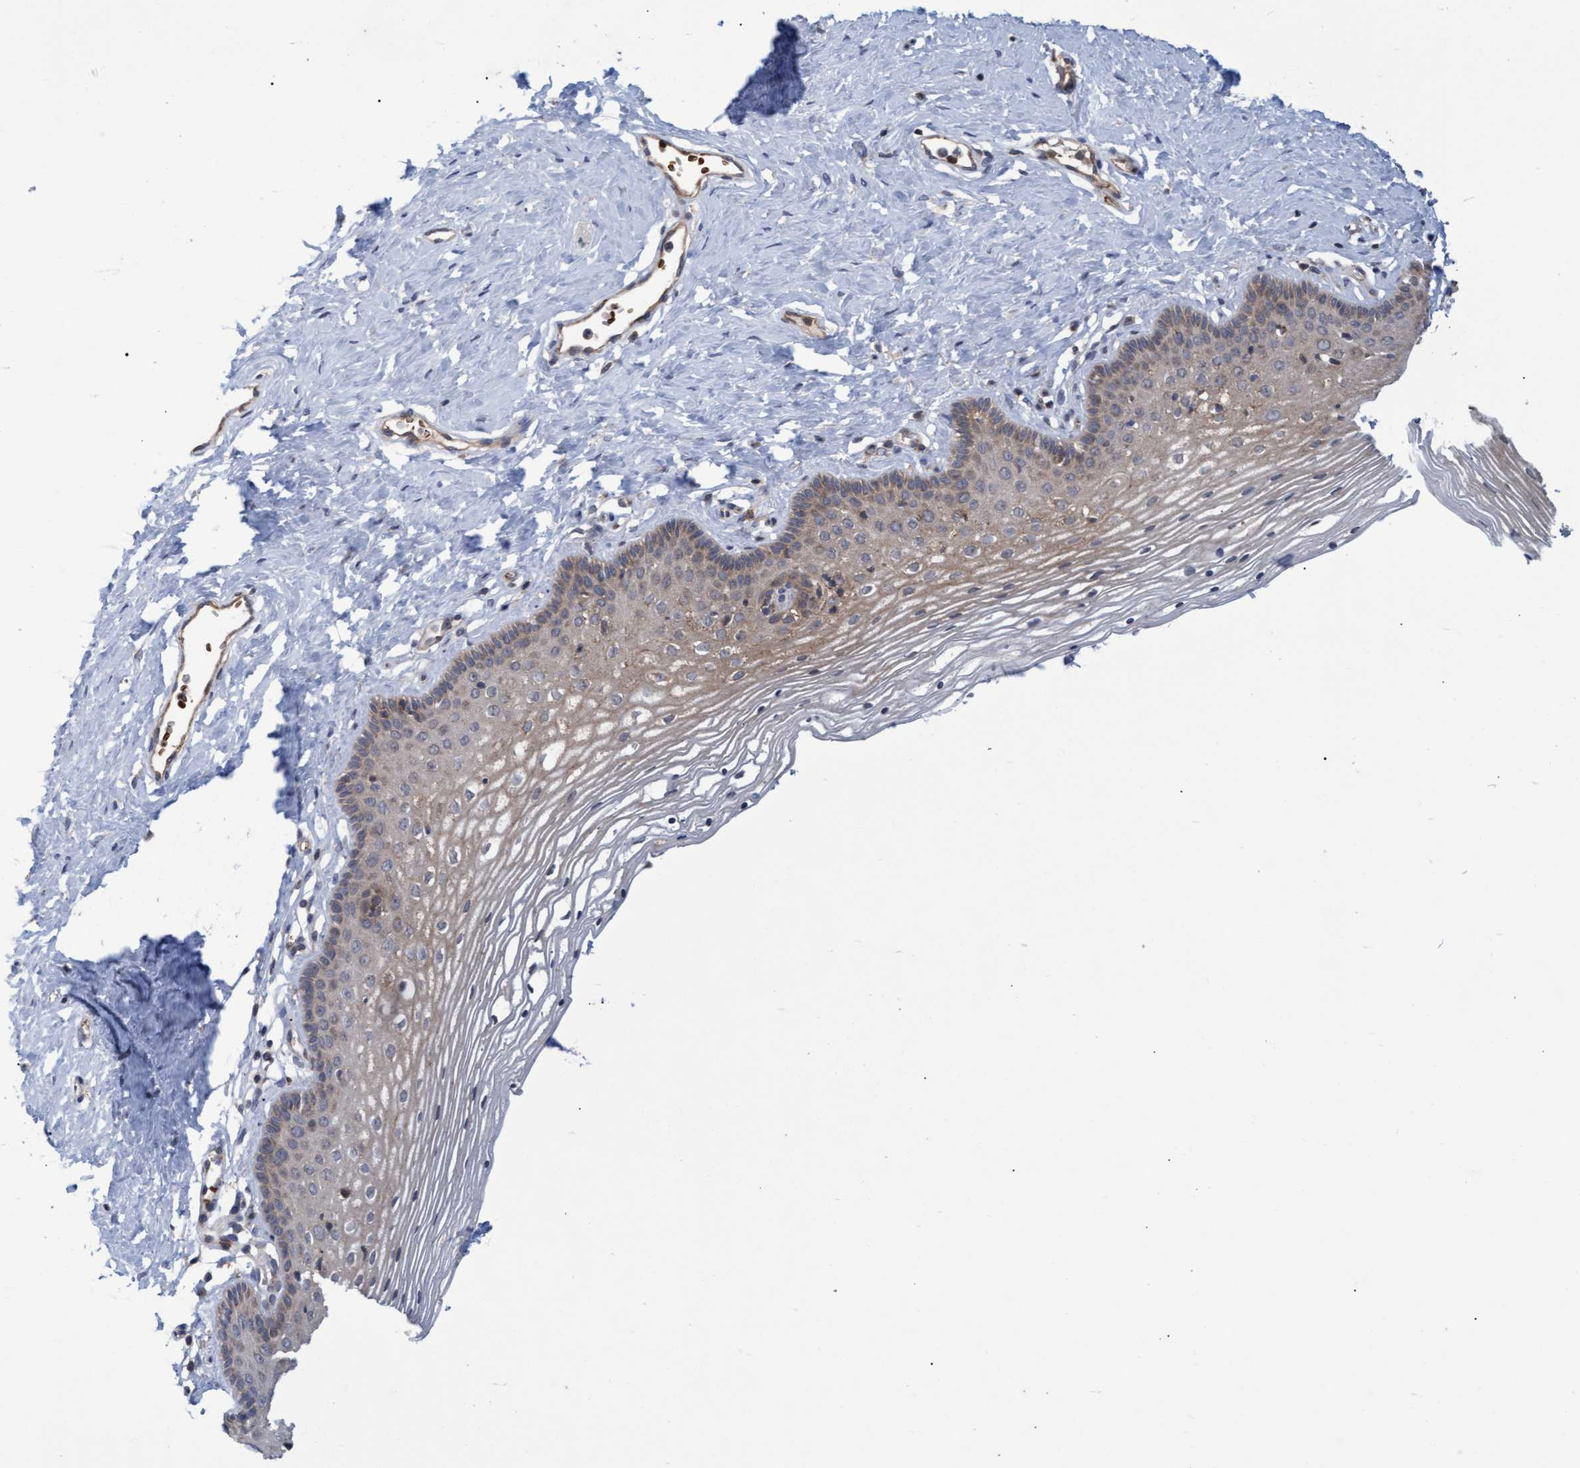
{"staining": {"intensity": "weak", "quantity": ">75%", "location": "cytoplasmic/membranous"}, "tissue": "vagina", "cell_type": "Squamous epithelial cells", "image_type": "normal", "snomed": [{"axis": "morphology", "description": "Normal tissue, NOS"}, {"axis": "topography", "description": "Vagina"}], "caption": "Immunohistochemistry of normal vagina shows low levels of weak cytoplasmic/membranous staining in approximately >75% of squamous epithelial cells. Nuclei are stained in blue.", "gene": "NAA15", "patient": {"sex": "female", "age": 32}}